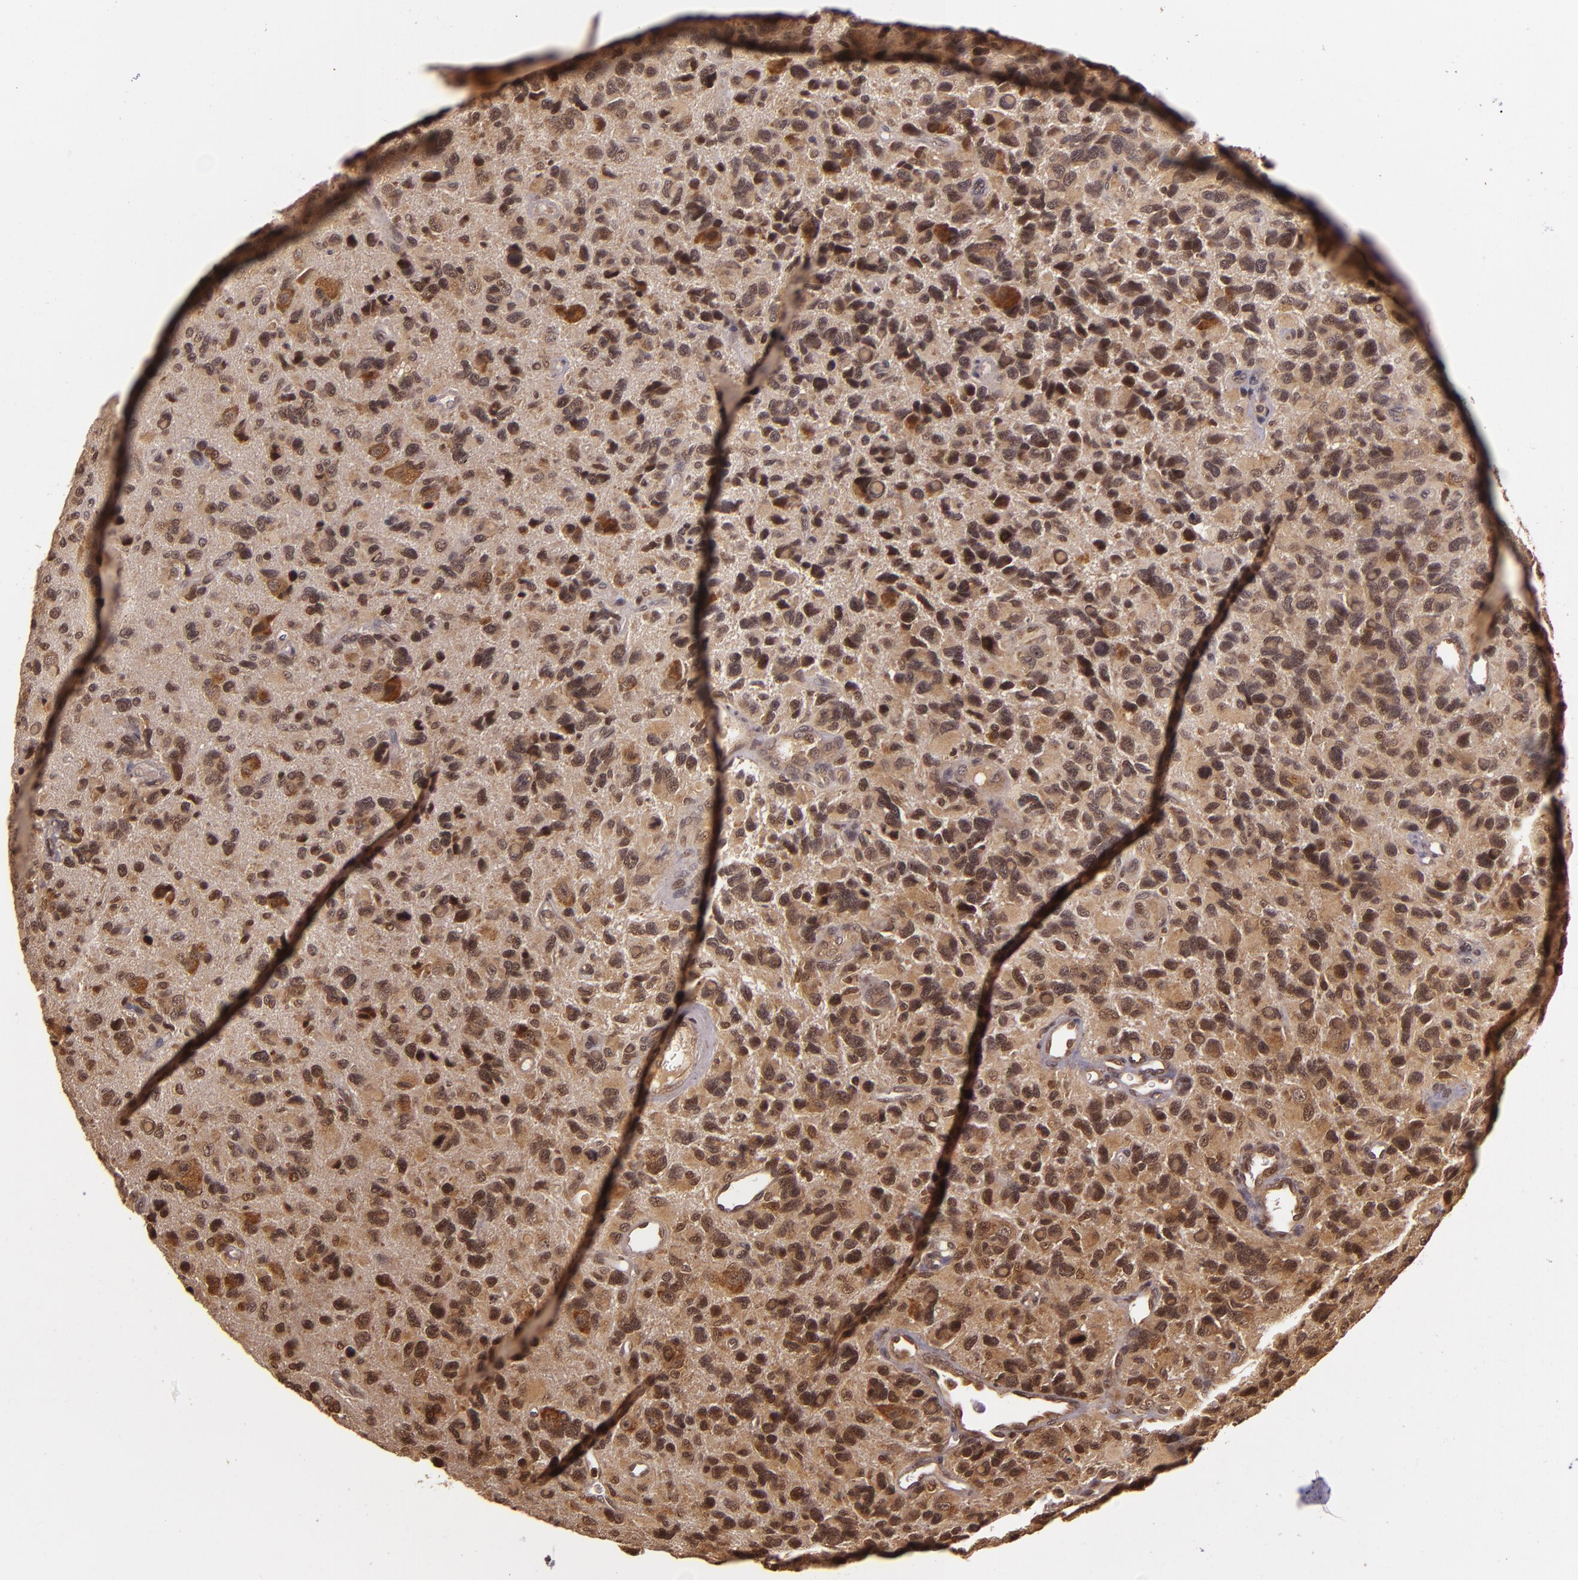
{"staining": {"intensity": "weak", "quantity": ">75%", "location": "cytoplasmic/membranous,nuclear"}, "tissue": "glioma", "cell_type": "Tumor cells", "image_type": "cancer", "snomed": [{"axis": "morphology", "description": "Glioma, malignant, High grade"}, {"axis": "topography", "description": "Brain"}], "caption": "Brown immunohistochemical staining in human malignant glioma (high-grade) reveals weak cytoplasmic/membranous and nuclear staining in about >75% of tumor cells. Nuclei are stained in blue.", "gene": "TXNRD2", "patient": {"sex": "male", "age": 77}}